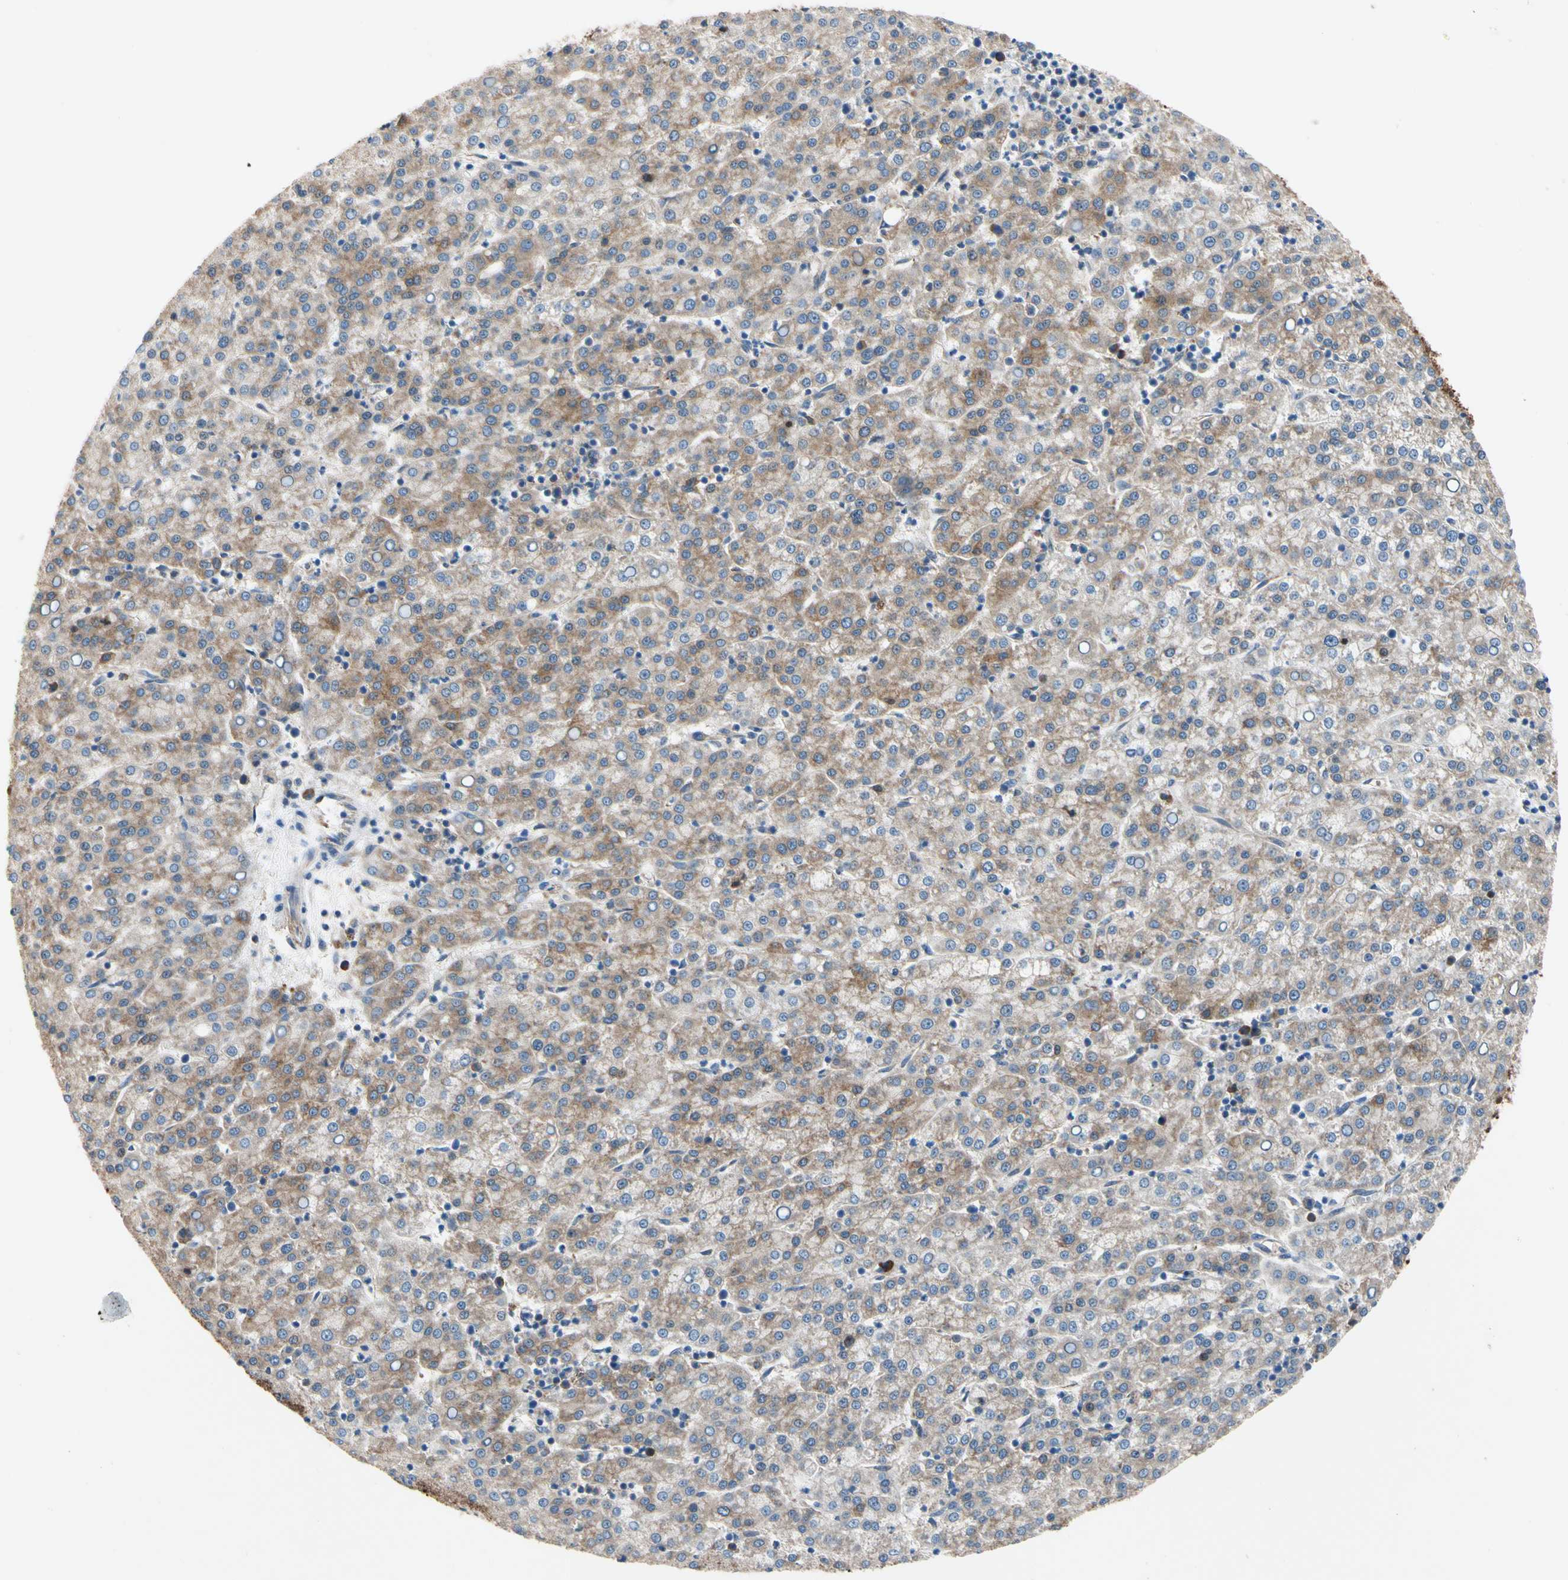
{"staining": {"intensity": "moderate", "quantity": ">75%", "location": "cytoplasmic/membranous"}, "tissue": "liver cancer", "cell_type": "Tumor cells", "image_type": "cancer", "snomed": [{"axis": "morphology", "description": "Carcinoma, Hepatocellular, NOS"}, {"axis": "topography", "description": "Liver"}], "caption": "A medium amount of moderate cytoplasmic/membranous positivity is present in about >75% of tumor cells in hepatocellular carcinoma (liver) tissue.", "gene": "GPHN", "patient": {"sex": "female", "age": 58}}